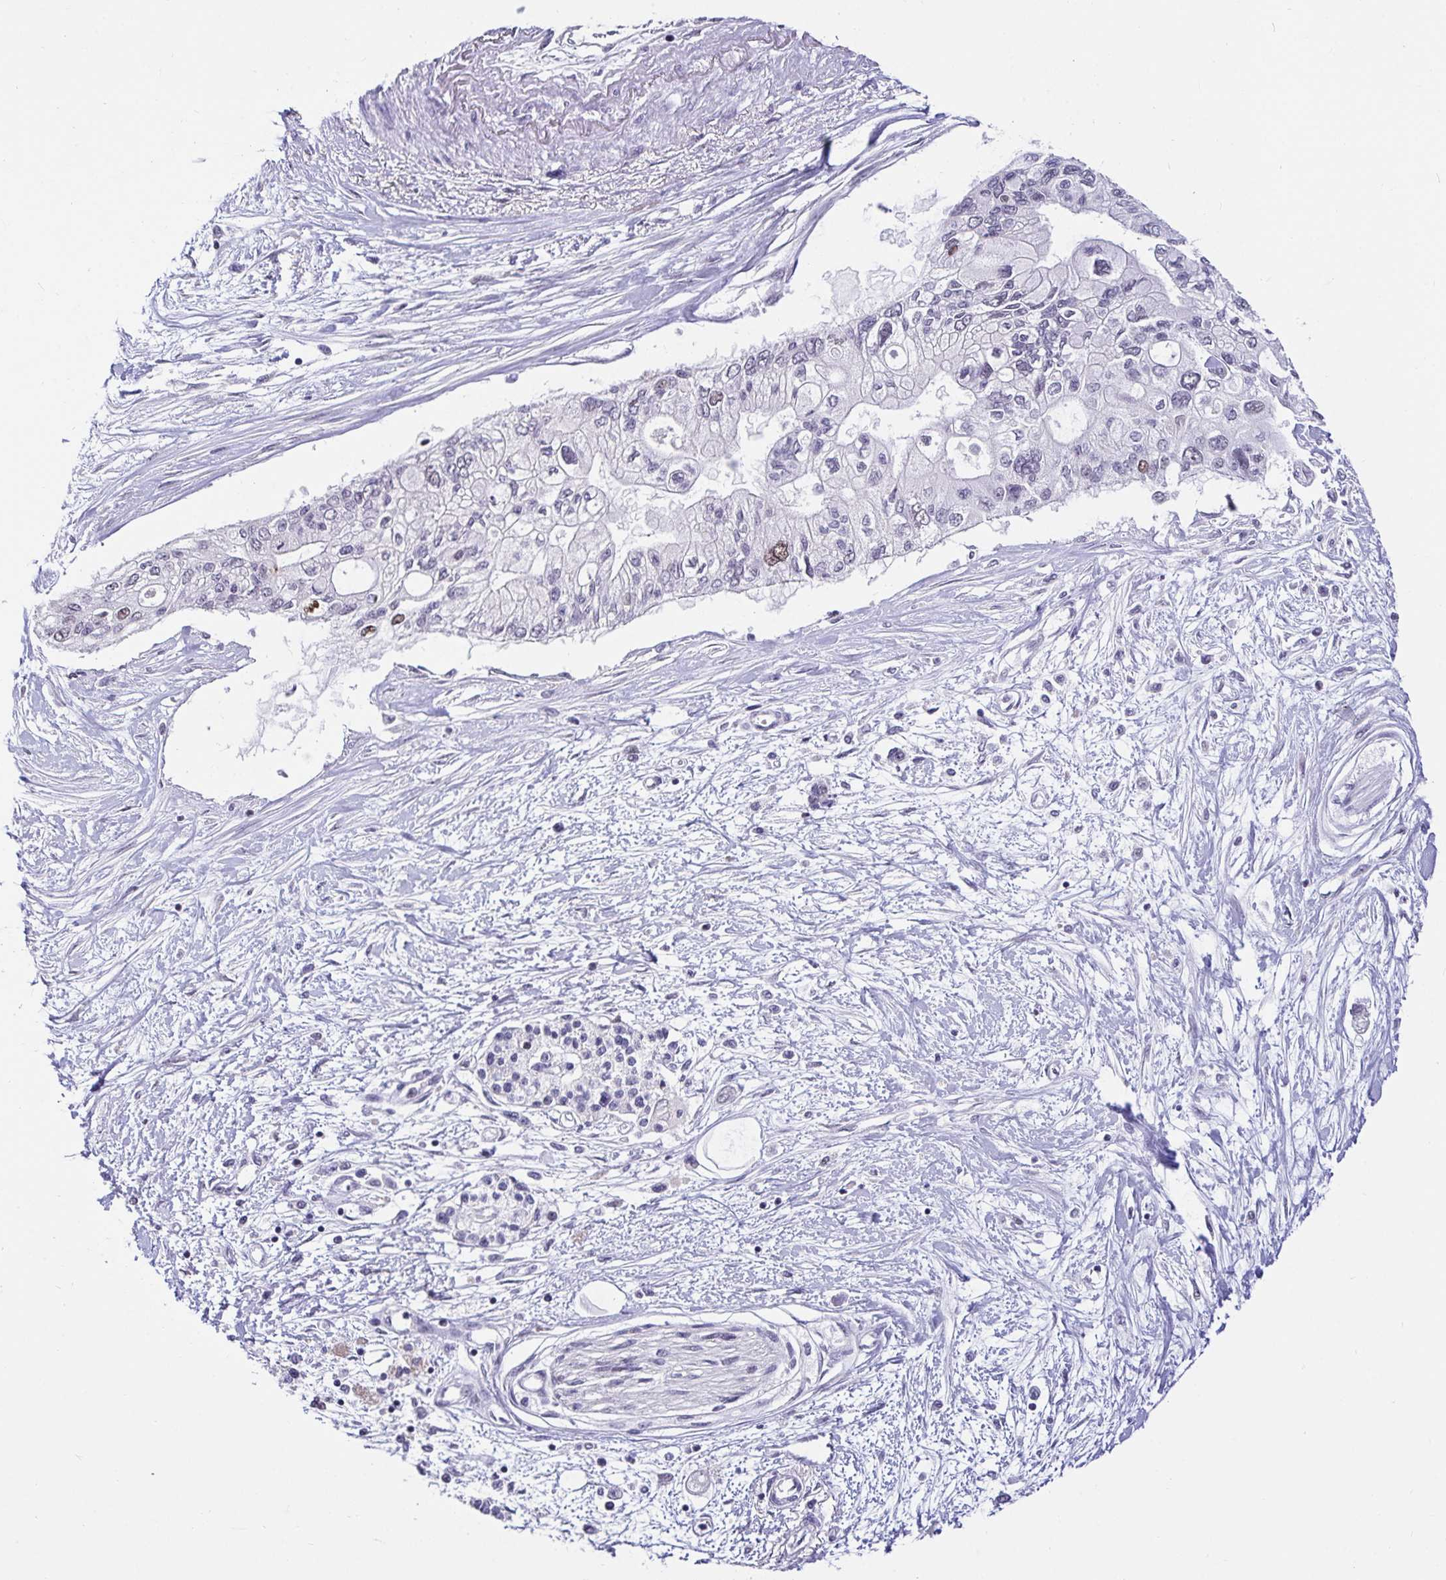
{"staining": {"intensity": "weak", "quantity": "<25%", "location": "nuclear"}, "tissue": "pancreatic cancer", "cell_type": "Tumor cells", "image_type": "cancer", "snomed": [{"axis": "morphology", "description": "Adenocarcinoma, NOS"}, {"axis": "topography", "description": "Pancreas"}], "caption": "Tumor cells show no significant expression in pancreatic adenocarcinoma.", "gene": "ANLN", "patient": {"sex": "female", "age": 77}}